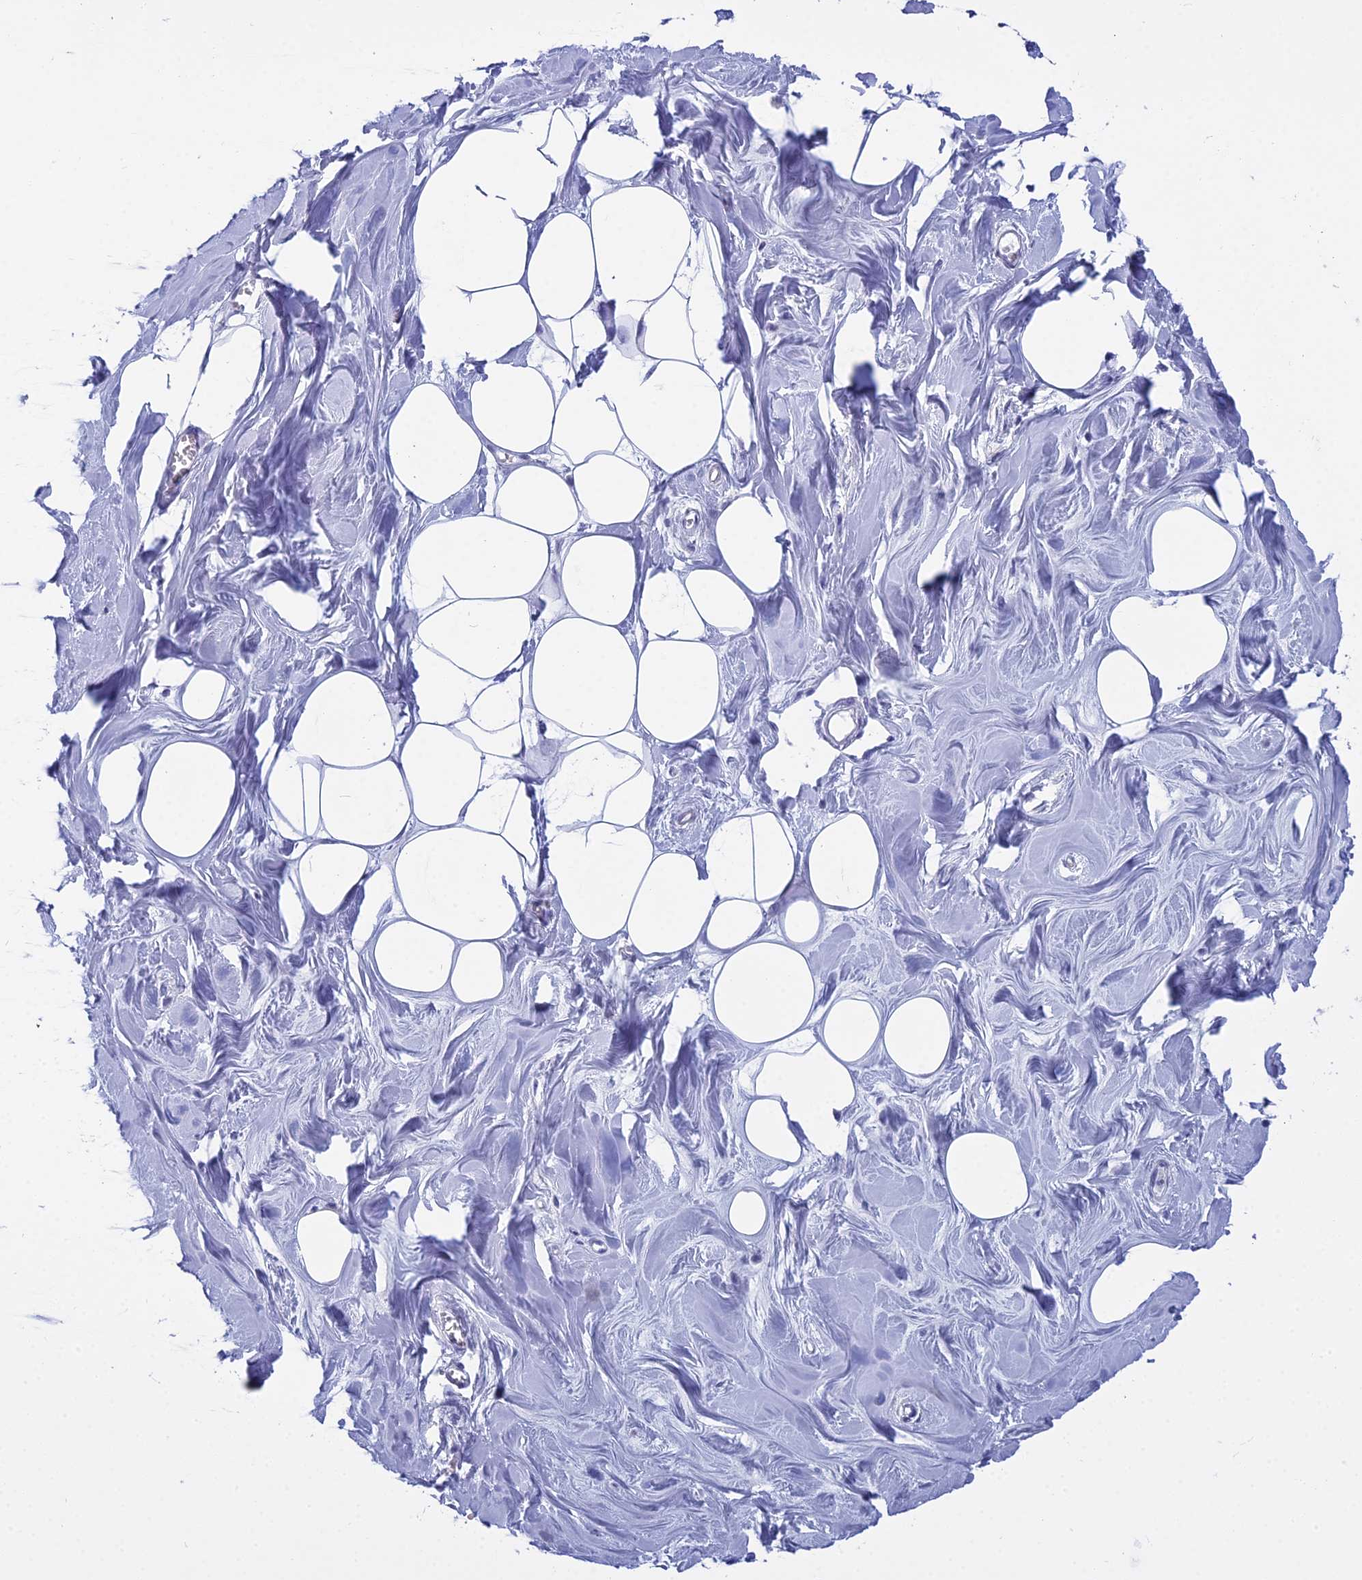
{"staining": {"intensity": "negative", "quantity": "none", "location": "none"}, "tissue": "breast", "cell_type": "Adipocytes", "image_type": "normal", "snomed": [{"axis": "morphology", "description": "Normal tissue, NOS"}, {"axis": "topography", "description": "Breast"}], "caption": "Immunohistochemical staining of normal breast shows no significant positivity in adipocytes.", "gene": "MAP6", "patient": {"sex": "female", "age": 27}}